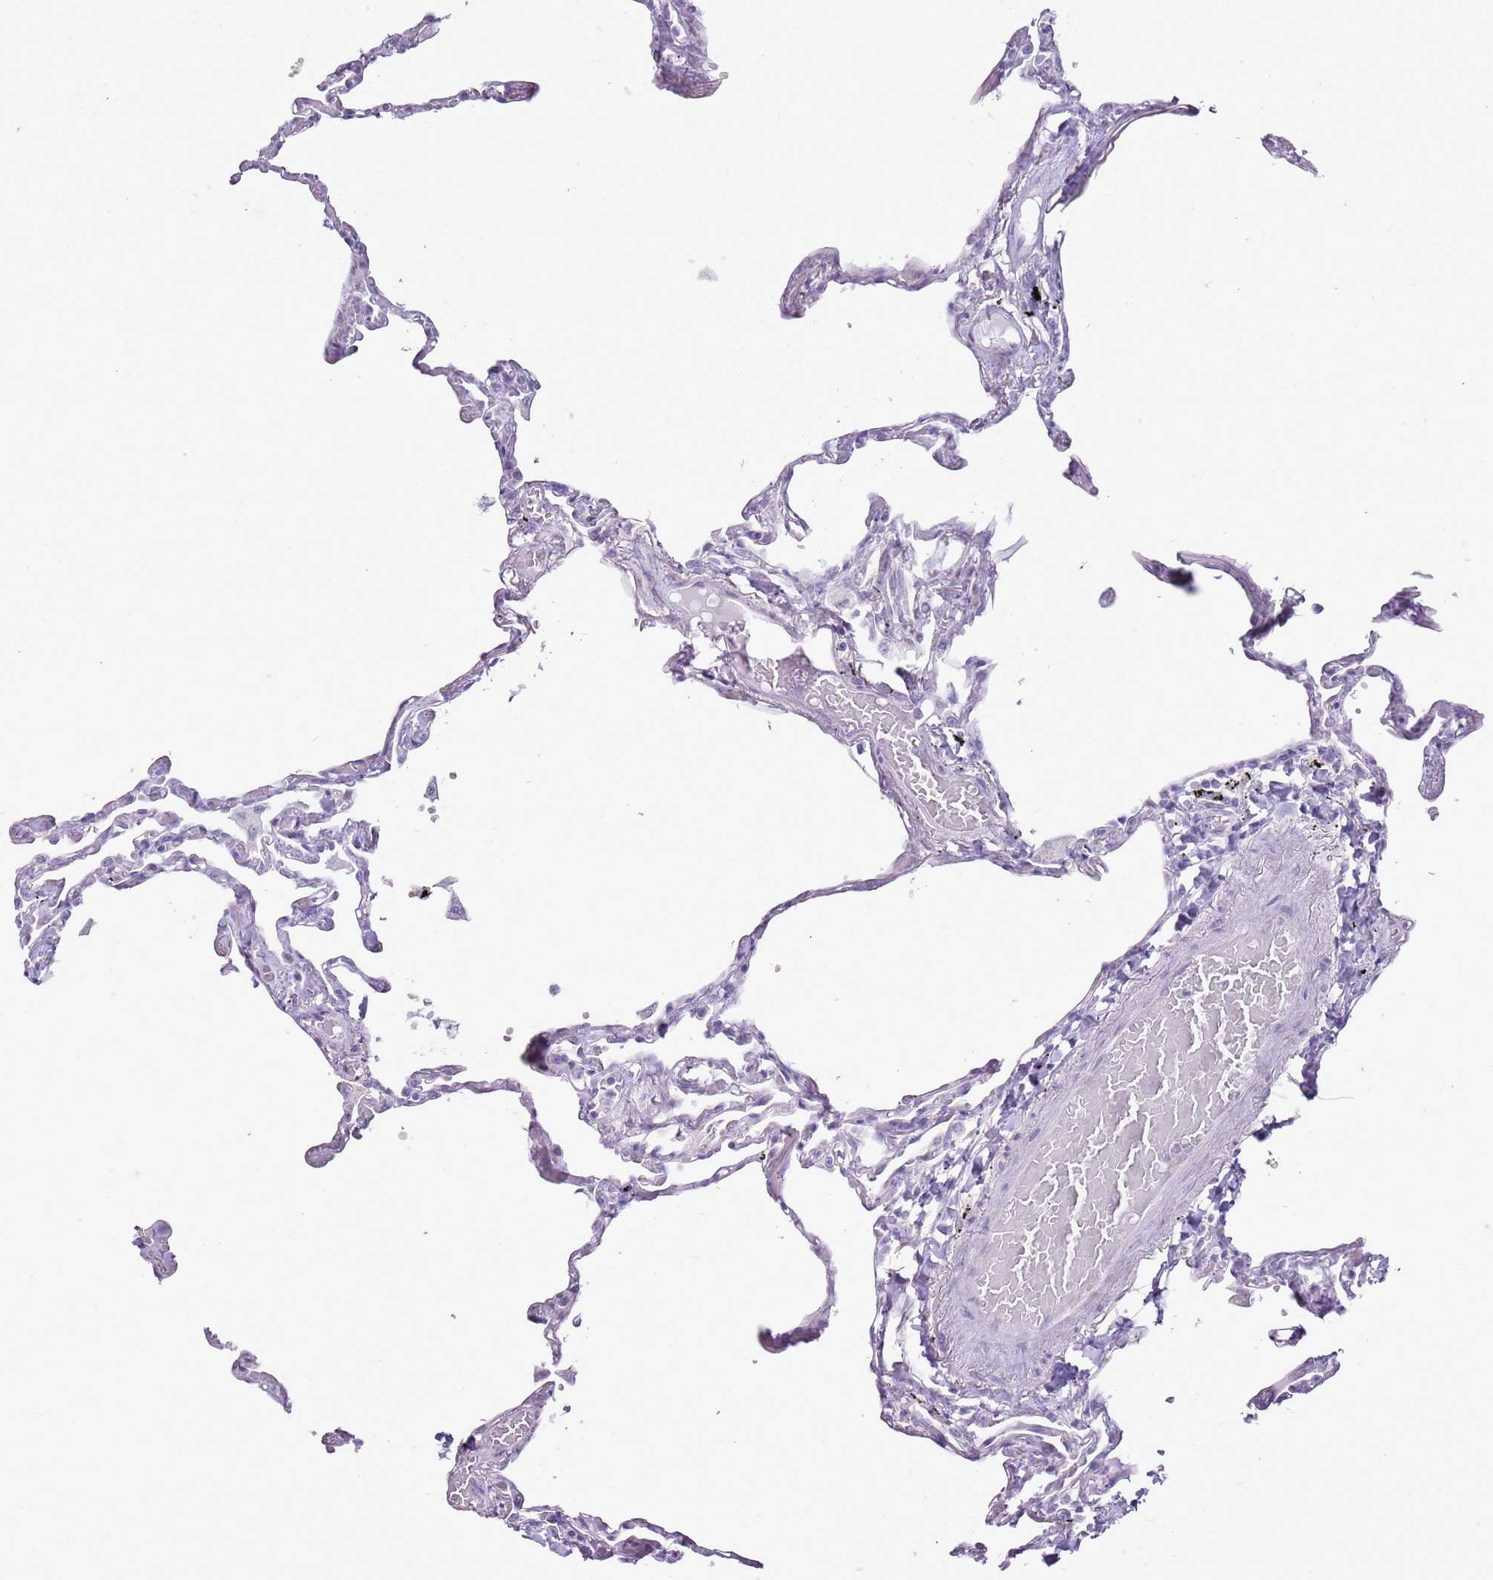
{"staining": {"intensity": "negative", "quantity": "none", "location": "none"}, "tissue": "lung", "cell_type": "Alveolar cells", "image_type": "normal", "snomed": [{"axis": "morphology", "description": "Normal tissue, NOS"}, {"axis": "topography", "description": "Lung"}], "caption": "Lung stained for a protein using immunohistochemistry (IHC) displays no expression alveolar cells.", "gene": "RPL3L", "patient": {"sex": "female", "age": 67}}